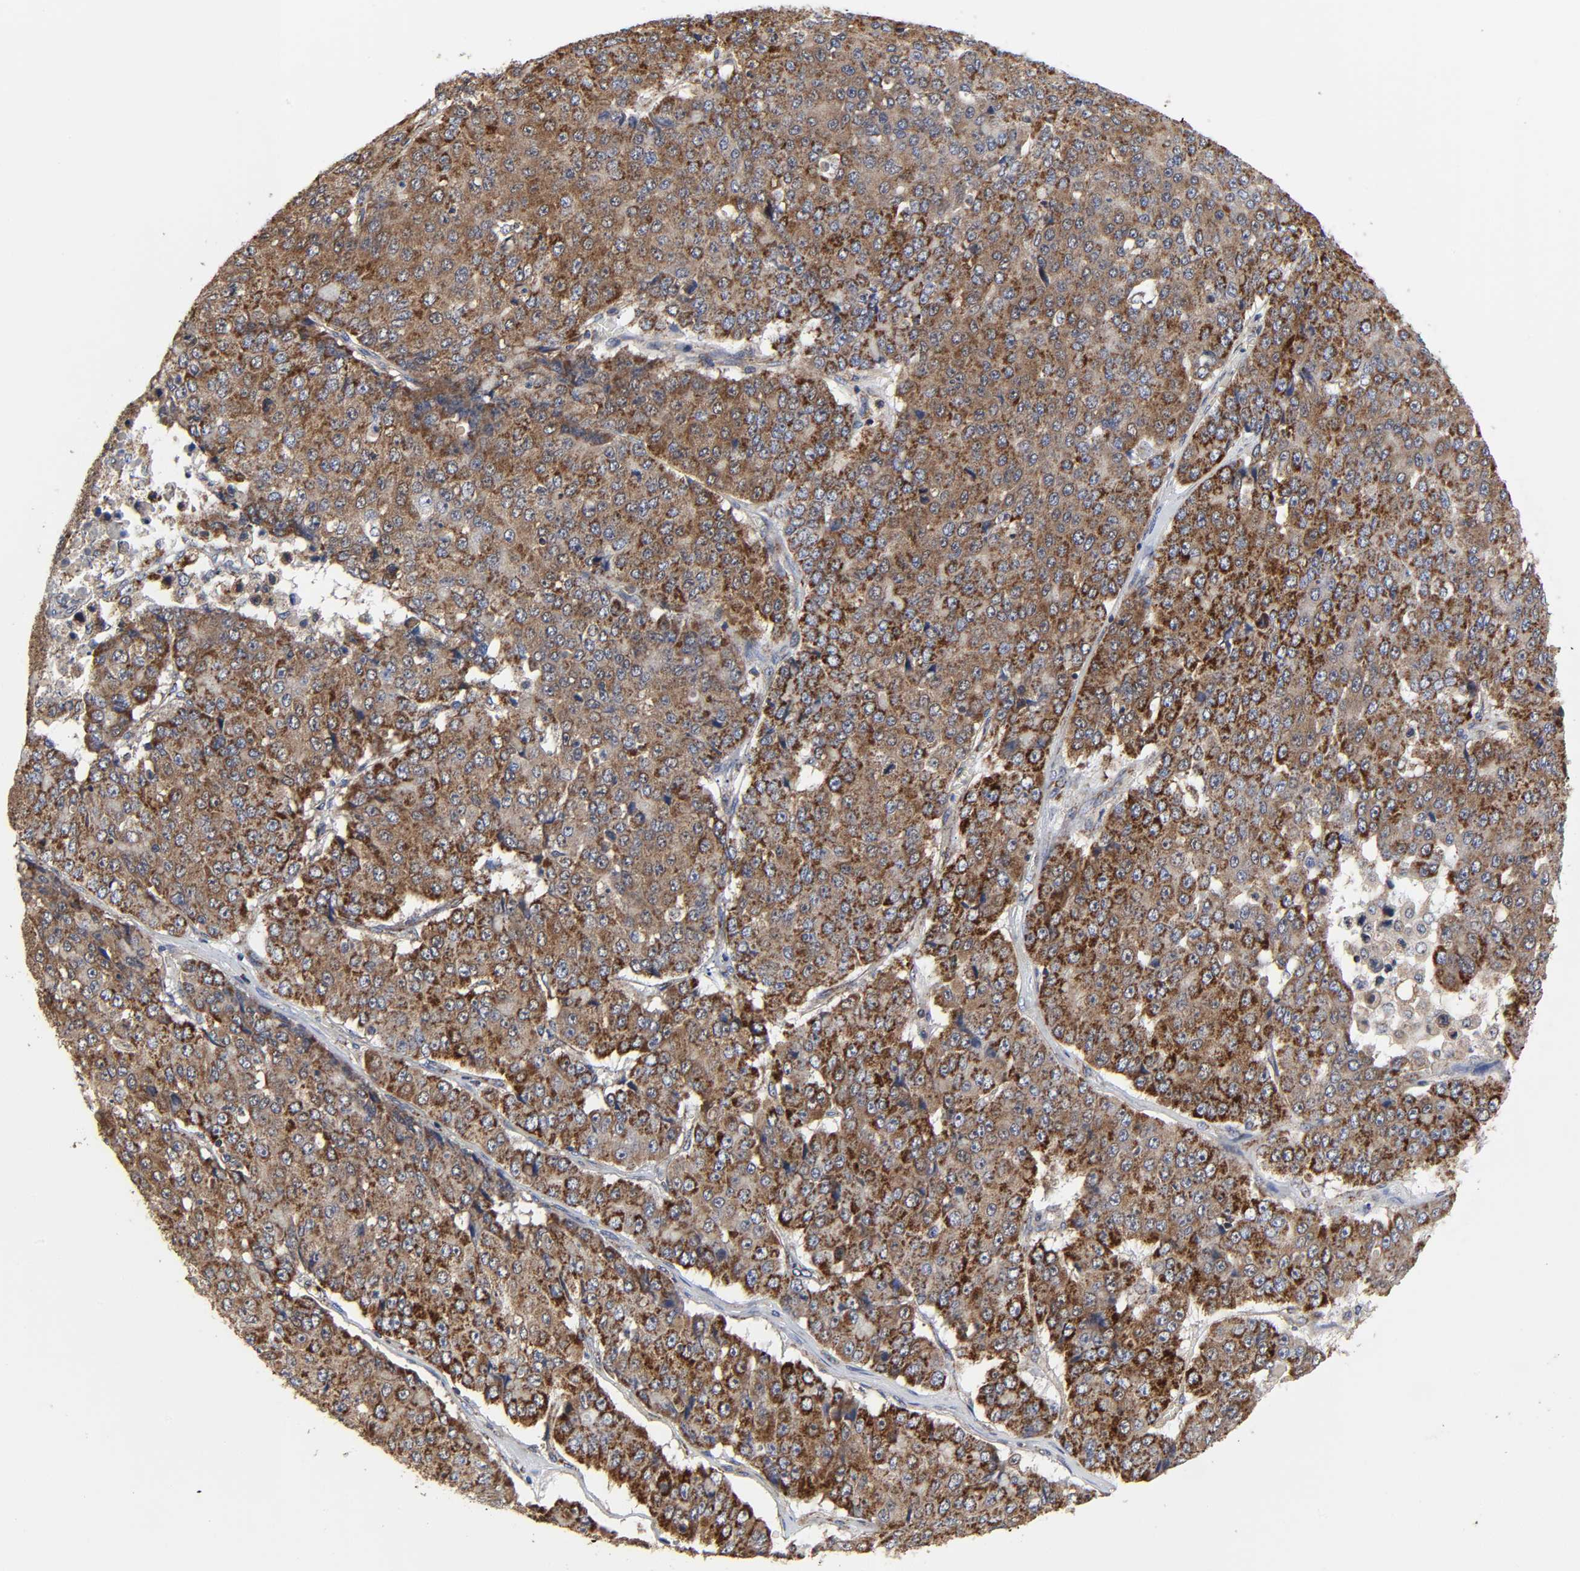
{"staining": {"intensity": "strong", "quantity": ">75%", "location": "cytoplasmic/membranous"}, "tissue": "pancreatic cancer", "cell_type": "Tumor cells", "image_type": "cancer", "snomed": [{"axis": "morphology", "description": "Adenocarcinoma, NOS"}, {"axis": "topography", "description": "Pancreas"}], "caption": "Immunohistochemistry image of pancreatic cancer (adenocarcinoma) stained for a protein (brown), which reveals high levels of strong cytoplasmic/membranous positivity in about >75% of tumor cells.", "gene": "COX6B1", "patient": {"sex": "male", "age": 50}}